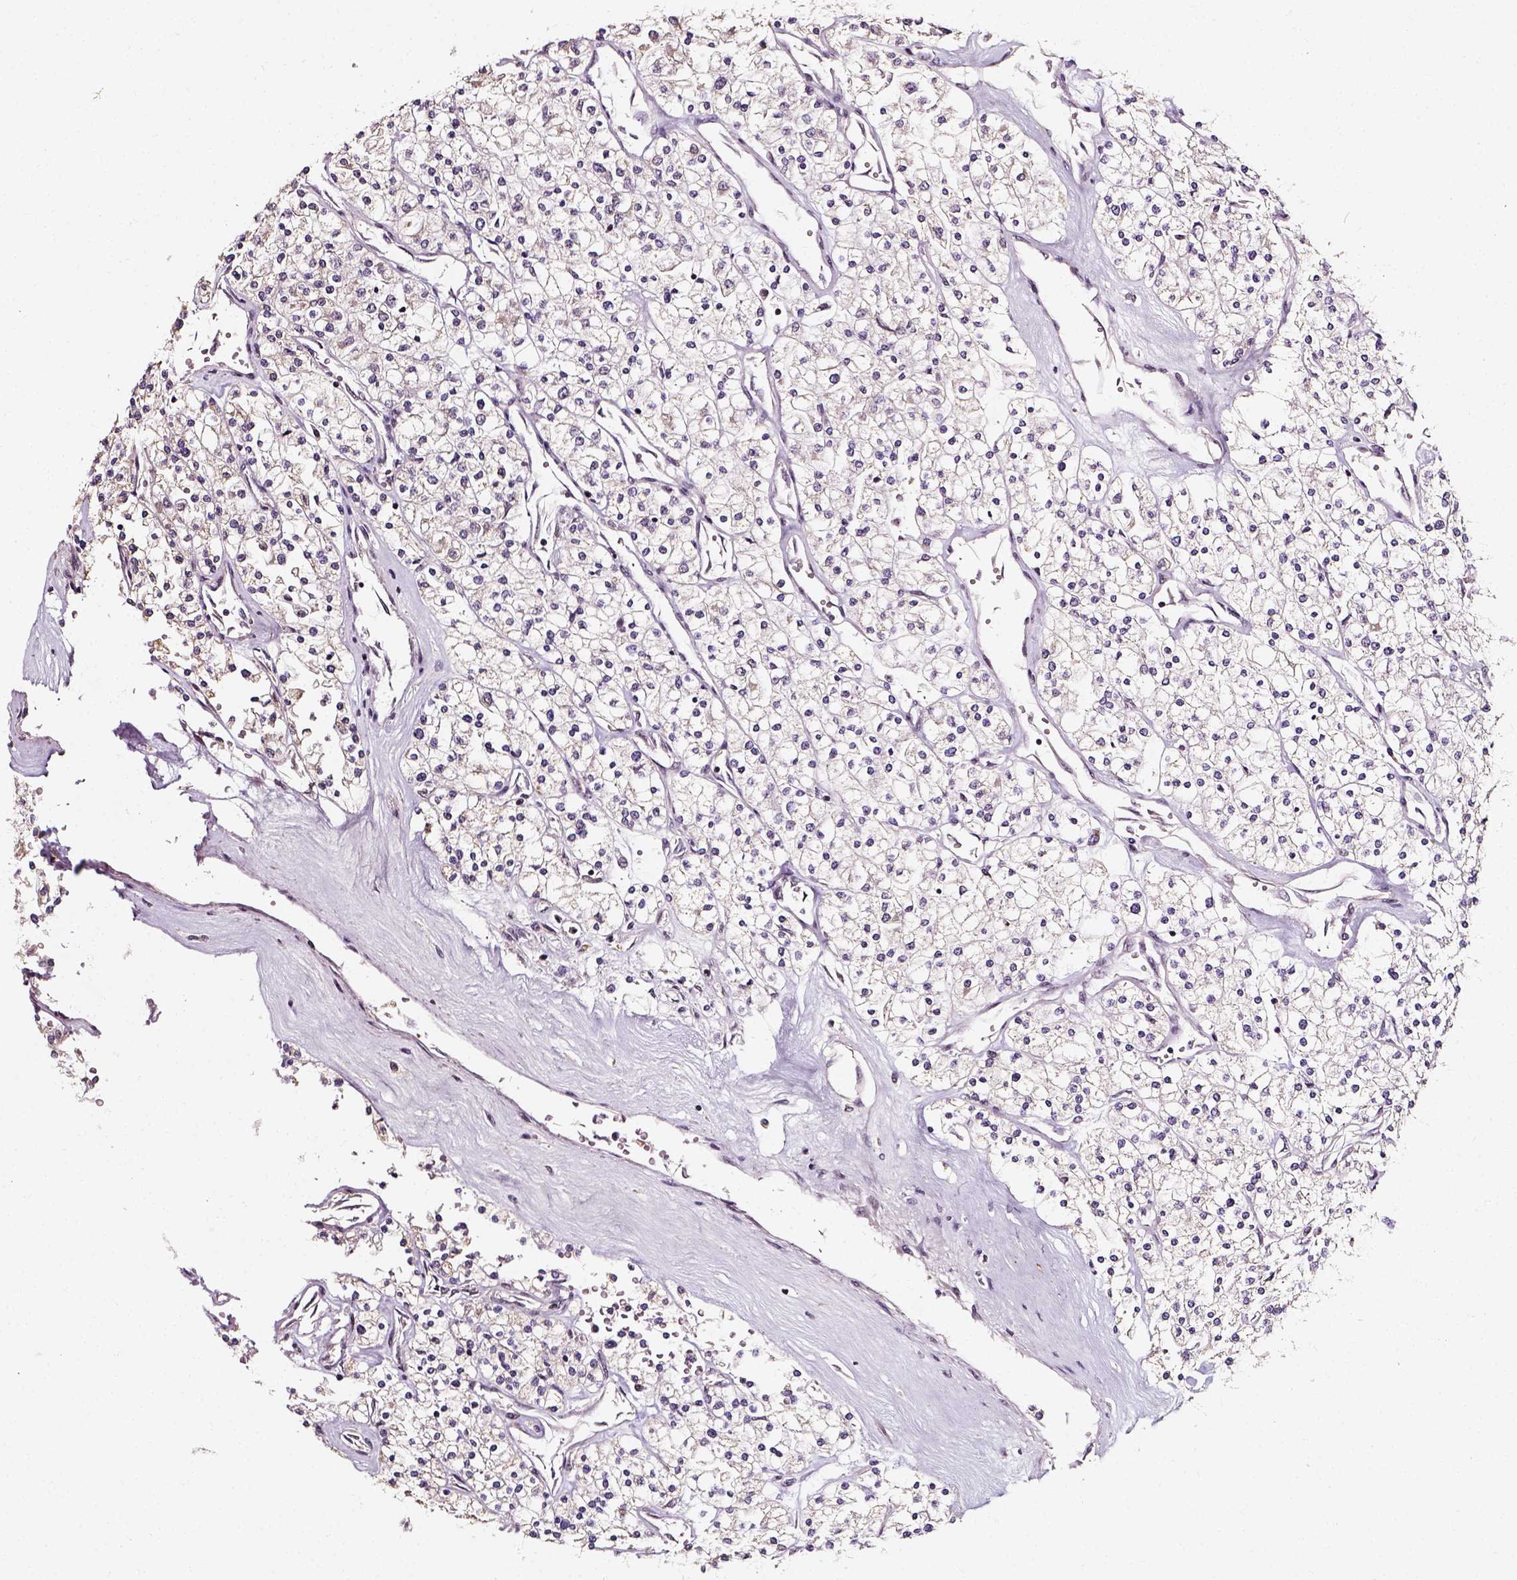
{"staining": {"intensity": "negative", "quantity": "none", "location": "none"}, "tissue": "renal cancer", "cell_type": "Tumor cells", "image_type": "cancer", "snomed": [{"axis": "morphology", "description": "Adenocarcinoma, NOS"}, {"axis": "topography", "description": "Kidney"}], "caption": "Adenocarcinoma (renal) stained for a protein using immunohistochemistry reveals no expression tumor cells.", "gene": "NACC1", "patient": {"sex": "male", "age": 80}}